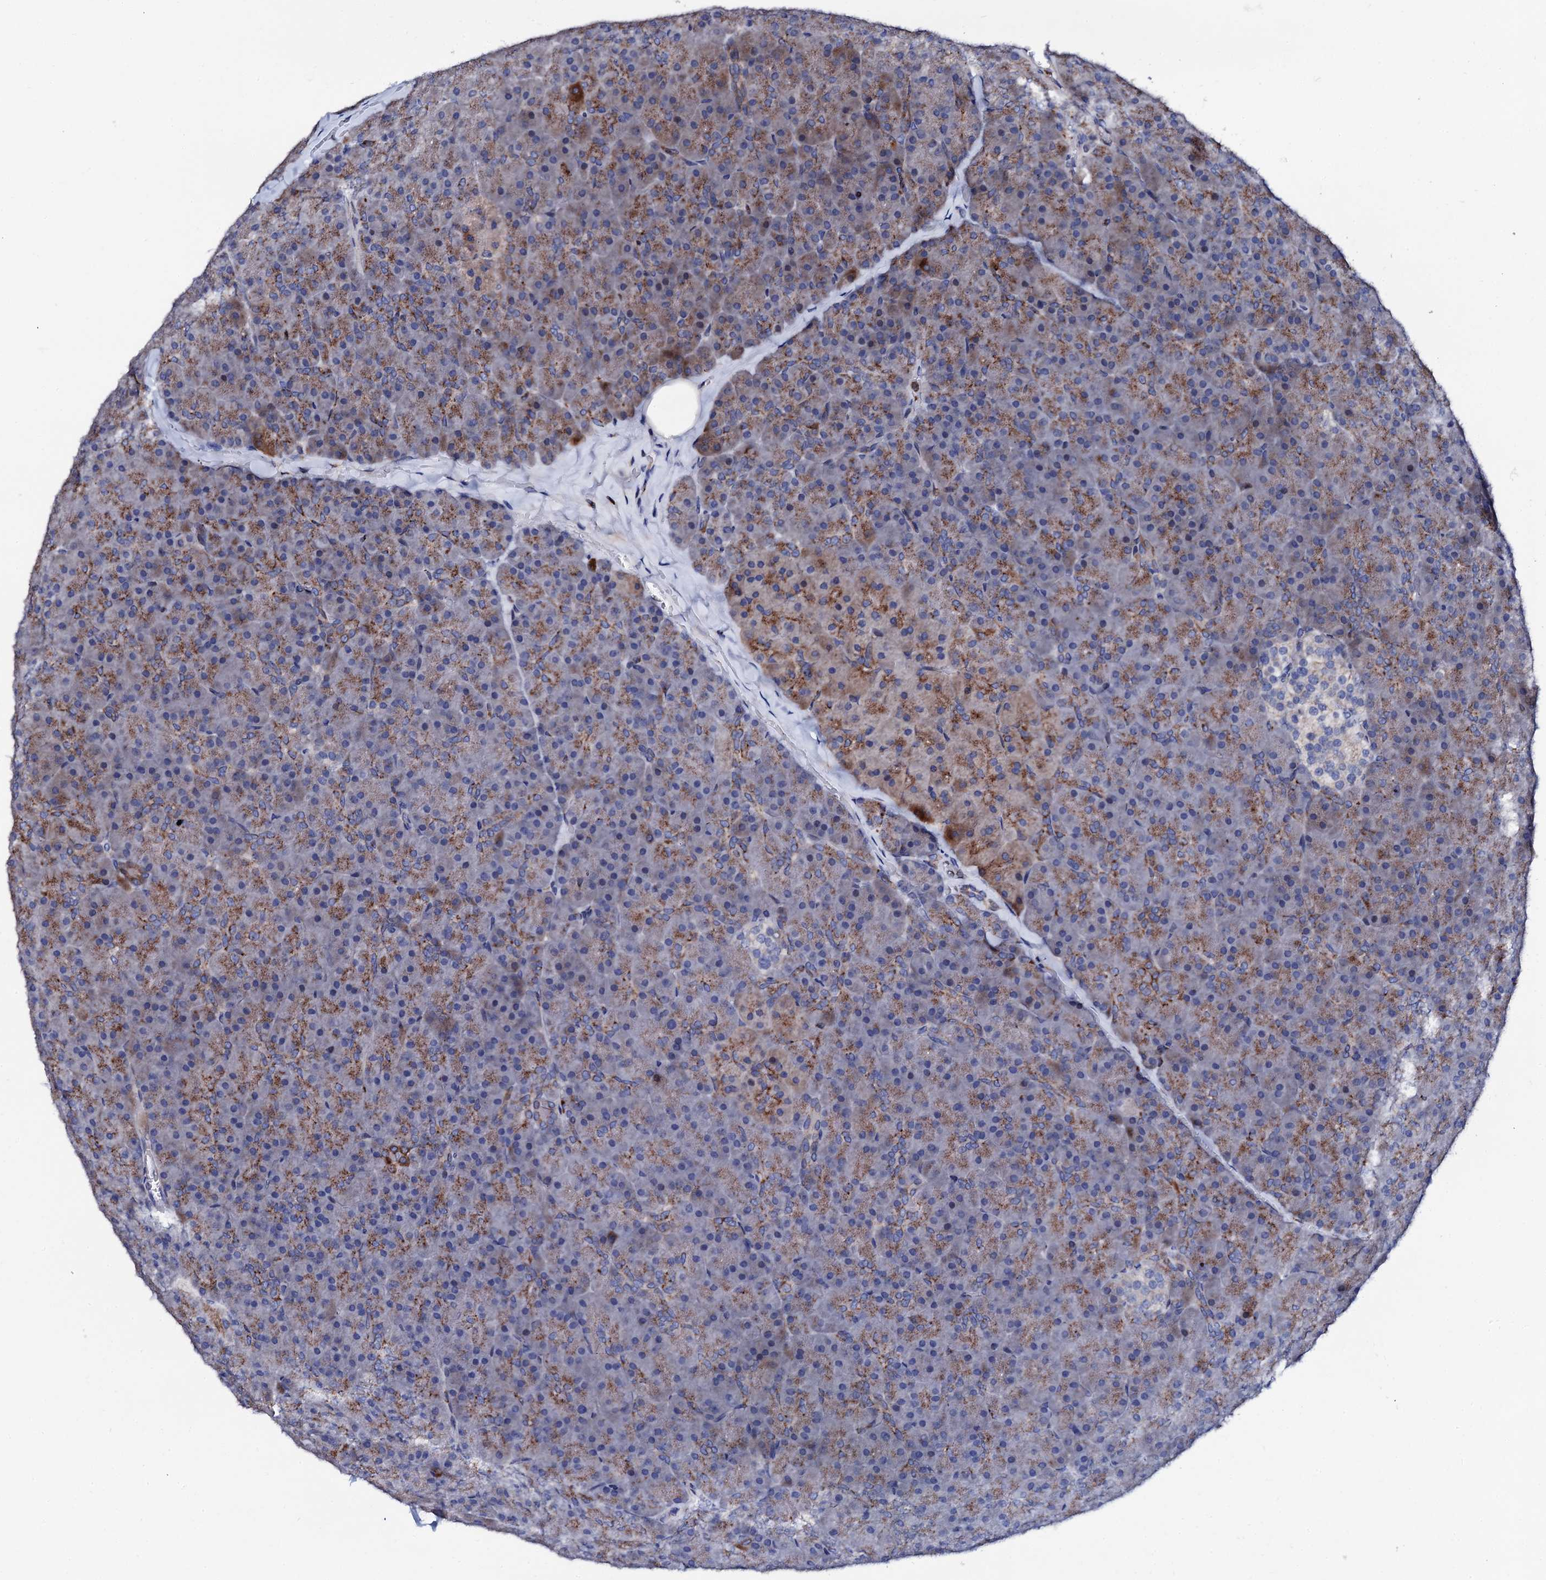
{"staining": {"intensity": "moderate", "quantity": ">75%", "location": "cytoplasmic/membranous"}, "tissue": "pancreas", "cell_type": "Exocrine glandular cells", "image_type": "normal", "snomed": [{"axis": "morphology", "description": "Normal tissue, NOS"}, {"axis": "topography", "description": "Pancreas"}], "caption": "Moderate cytoplasmic/membranous positivity for a protein is identified in about >75% of exocrine glandular cells of unremarkable pancreas using immunohistochemistry (IHC).", "gene": "TCIRG1", "patient": {"sex": "male", "age": 36}}